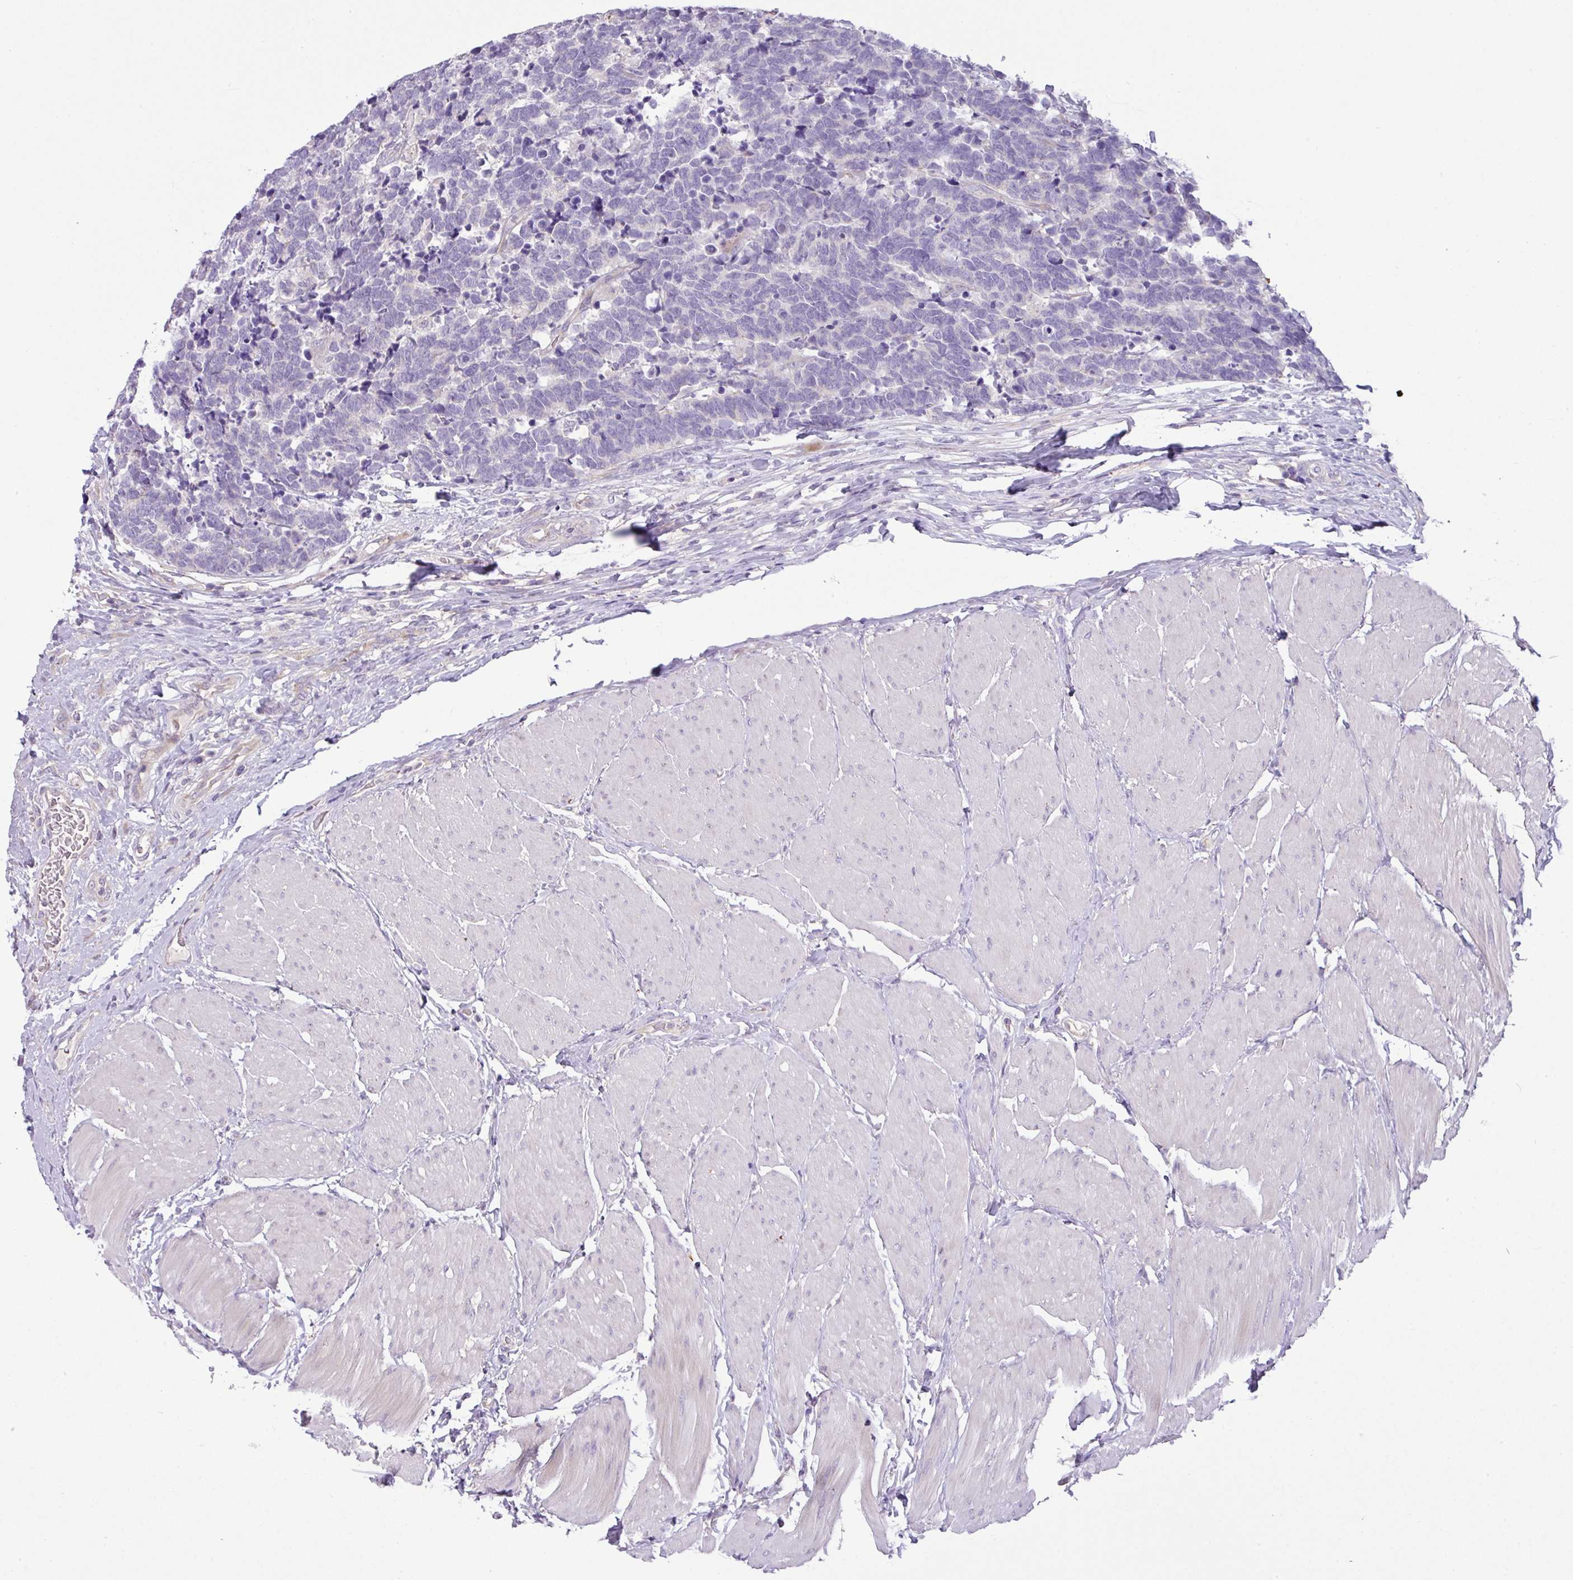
{"staining": {"intensity": "negative", "quantity": "none", "location": "none"}, "tissue": "carcinoid", "cell_type": "Tumor cells", "image_type": "cancer", "snomed": [{"axis": "morphology", "description": "Carcinoma, NOS"}, {"axis": "morphology", "description": "Carcinoid, malignant, NOS"}, {"axis": "topography", "description": "Urinary bladder"}], "caption": "Tumor cells show no significant positivity in carcinoma.", "gene": "PIK3R5", "patient": {"sex": "male", "age": 57}}